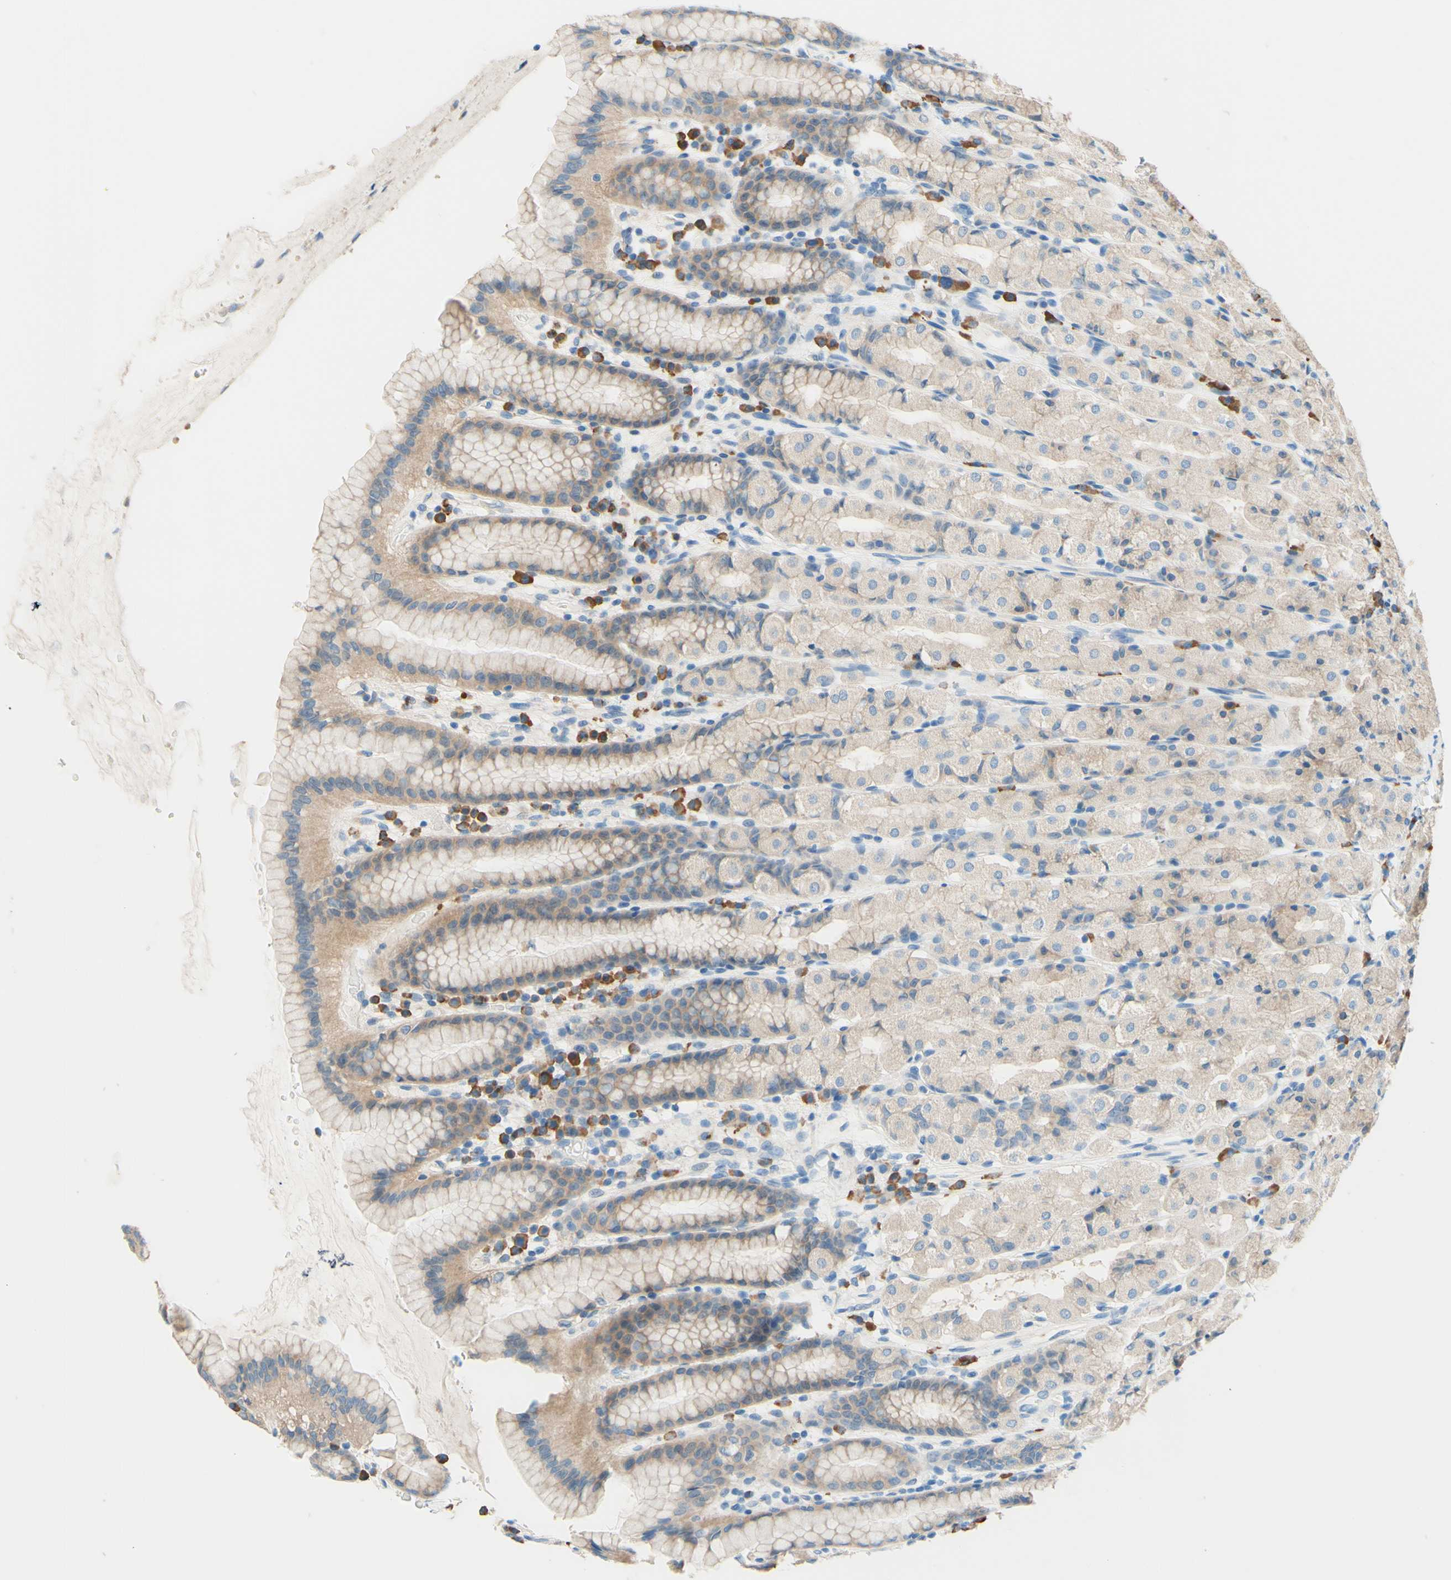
{"staining": {"intensity": "weak", "quantity": "25%-75%", "location": "cytoplasmic/membranous"}, "tissue": "stomach", "cell_type": "Glandular cells", "image_type": "normal", "snomed": [{"axis": "morphology", "description": "Normal tissue, NOS"}, {"axis": "topography", "description": "Stomach, upper"}], "caption": "This micrograph shows normal stomach stained with IHC to label a protein in brown. The cytoplasmic/membranous of glandular cells show weak positivity for the protein. Nuclei are counter-stained blue.", "gene": "PASD1", "patient": {"sex": "male", "age": 68}}